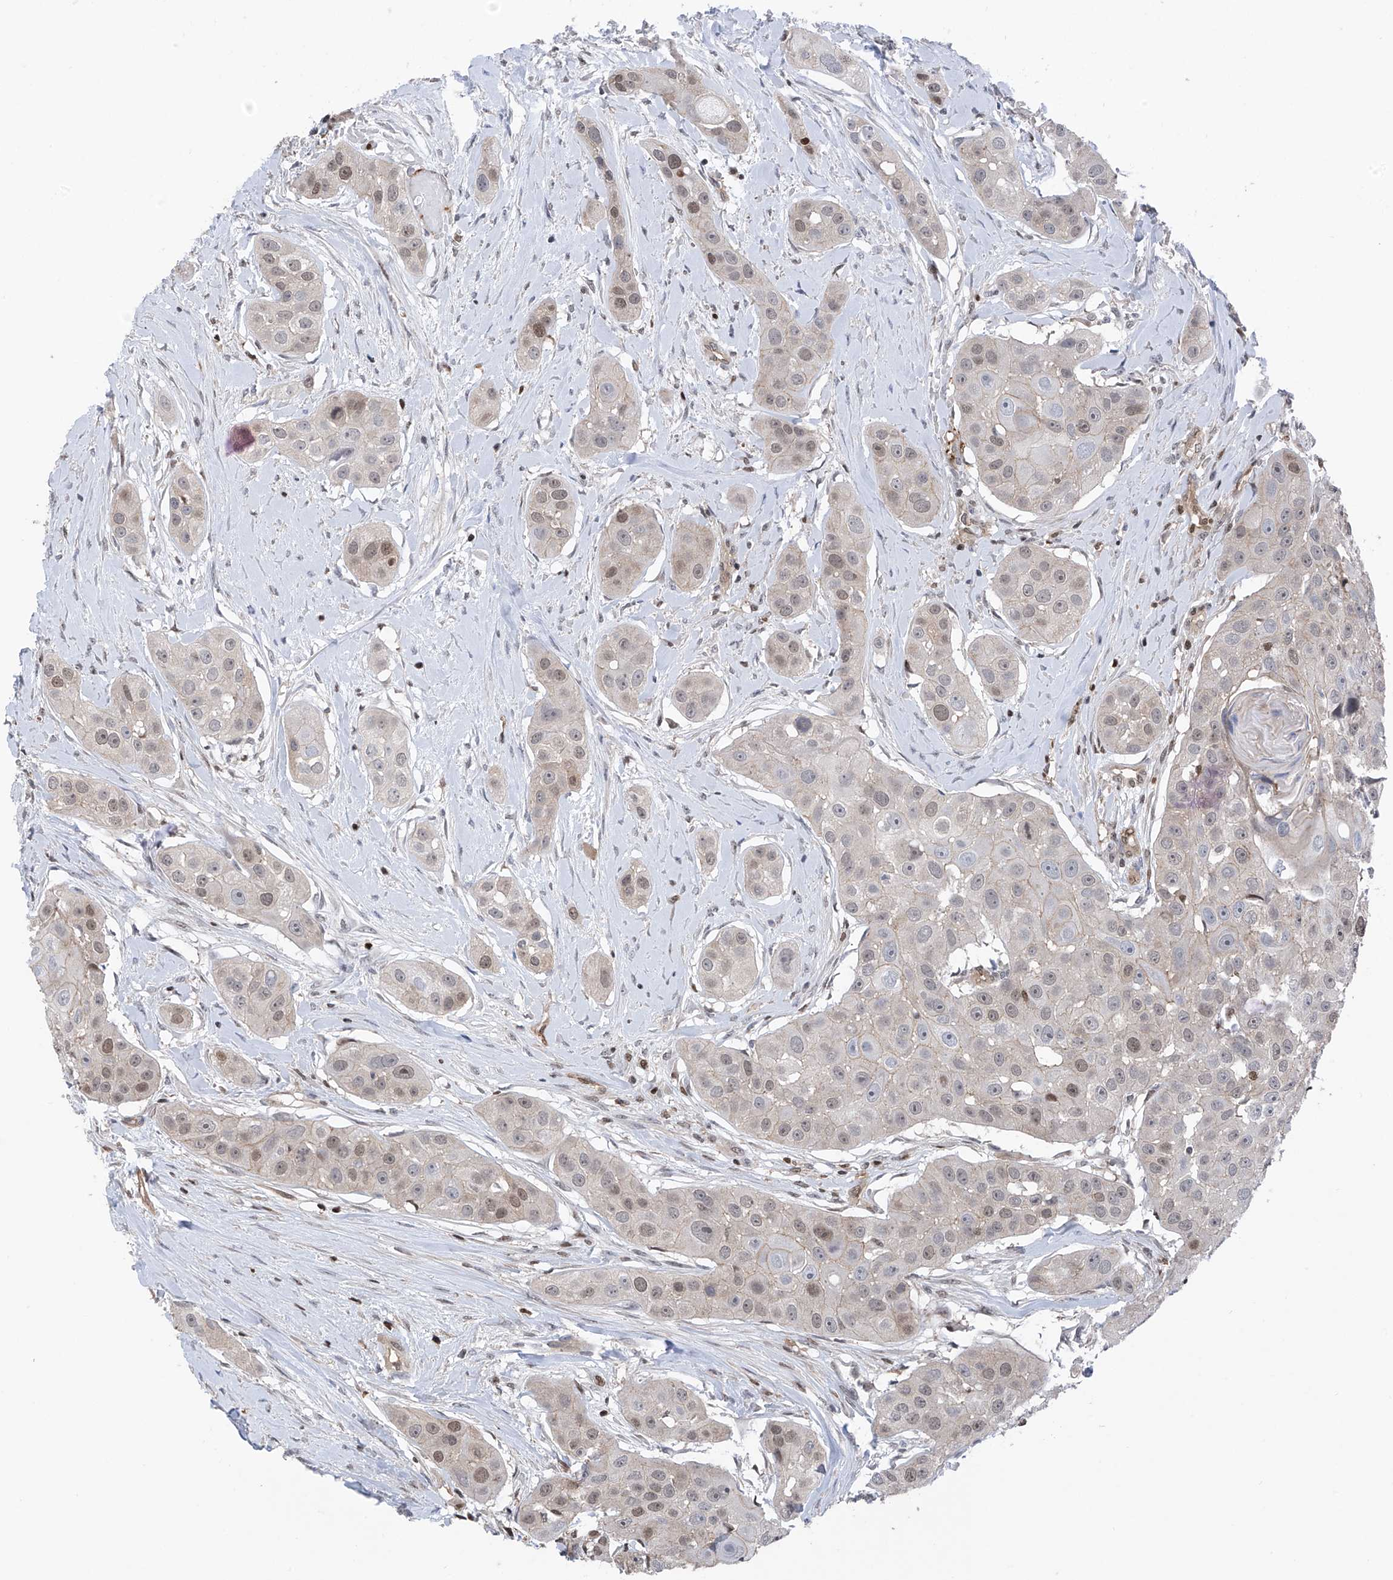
{"staining": {"intensity": "weak", "quantity": "<25%", "location": "nuclear"}, "tissue": "head and neck cancer", "cell_type": "Tumor cells", "image_type": "cancer", "snomed": [{"axis": "morphology", "description": "Normal tissue, NOS"}, {"axis": "morphology", "description": "Squamous cell carcinoma, NOS"}, {"axis": "topography", "description": "Skeletal muscle"}, {"axis": "topography", "description": "Head-Neck"}], "caption": "Tumor cells are negative for brown protein staining in head and neck cancer (squamous cell carcinoma). The staining is performed using DAB brown chromogen with nuclei counter-stained in using hematoxylin.", "gene": "DNAJC9", "patient": {"sex": "male", "age": 51}}